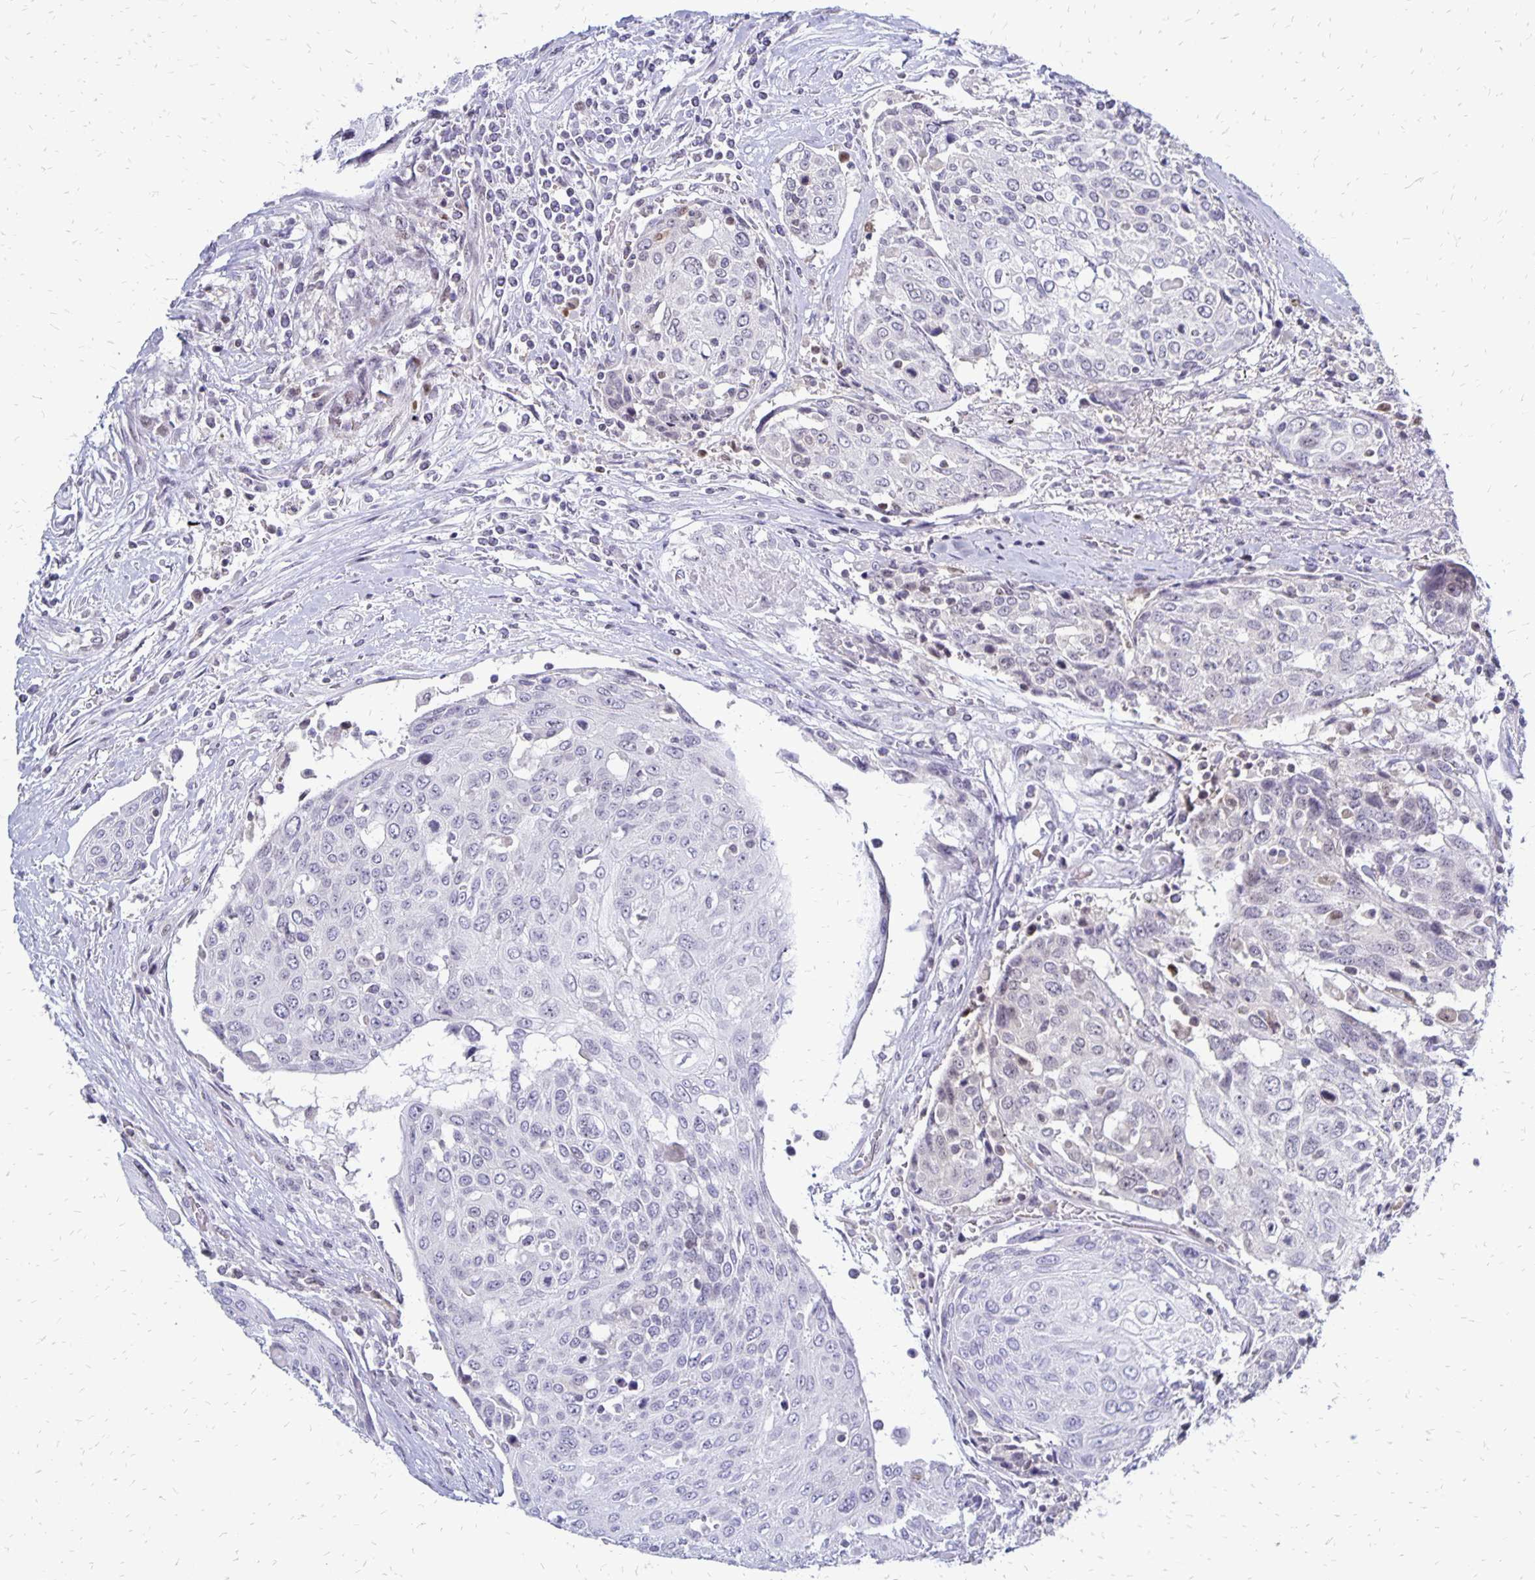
{"staining": {"intensity": "negative", "quantity": "none", "location": "none"}, "tissue": "urothelial cancer", "cell_type": "Tumor cells", "image_type": "cancer", "snomed": [{"axis": "morphology", "description": "Urothelial carcinoma, High grade"}, {"axis": "topography", "description": "Urinary bladder"}], "caption": "This is an immunohistochemistry micrograph of human high-grade urothelial carcinoma. There is no staining in tumor cells.", "gene": "DCK", "patient": {"sex": "female", "age": 70}}